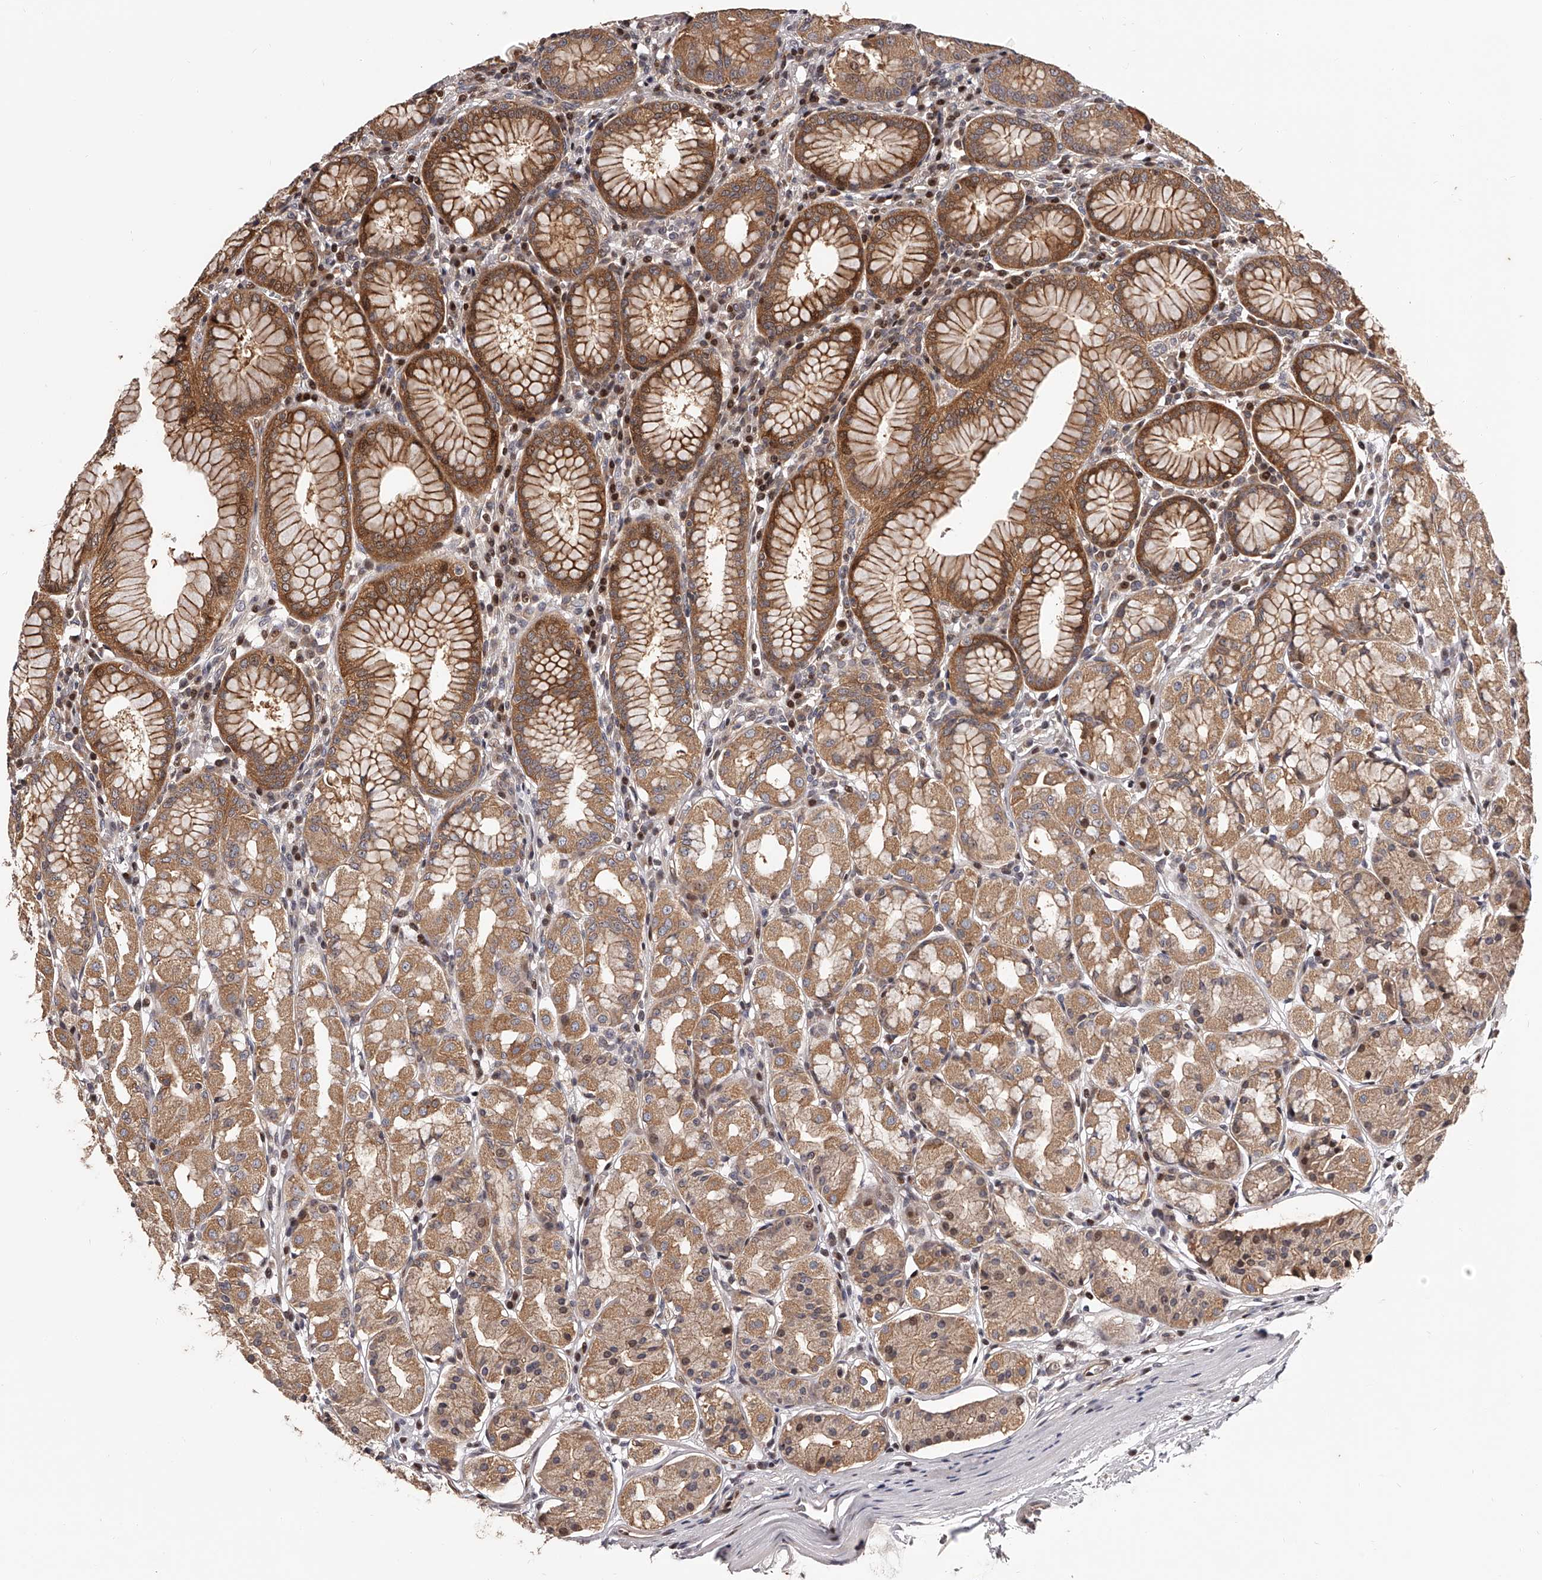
{"staining": {"intensity": "moderate", "quantity": ">75%", "location": "cytoplasmic/membranous"}, "tissue": "stomach", "cell_type": "Glandular cells", "image_type": "normal", "snomed": [{"axis": "morphology", "description": "Normal tissue, NOS"}, {"axis": "topography", "description": "Stomach"}, {"axis": "topography", "description": "Stomach, lower"}], "caption": "Benign stomach displays moderate cytoplasmic/membranous positivity in about >75% of glandular cells, visualized by immunohistochemistry.", "gene": "PFDN2", "patient": {"sex": "female", "age": 56}}